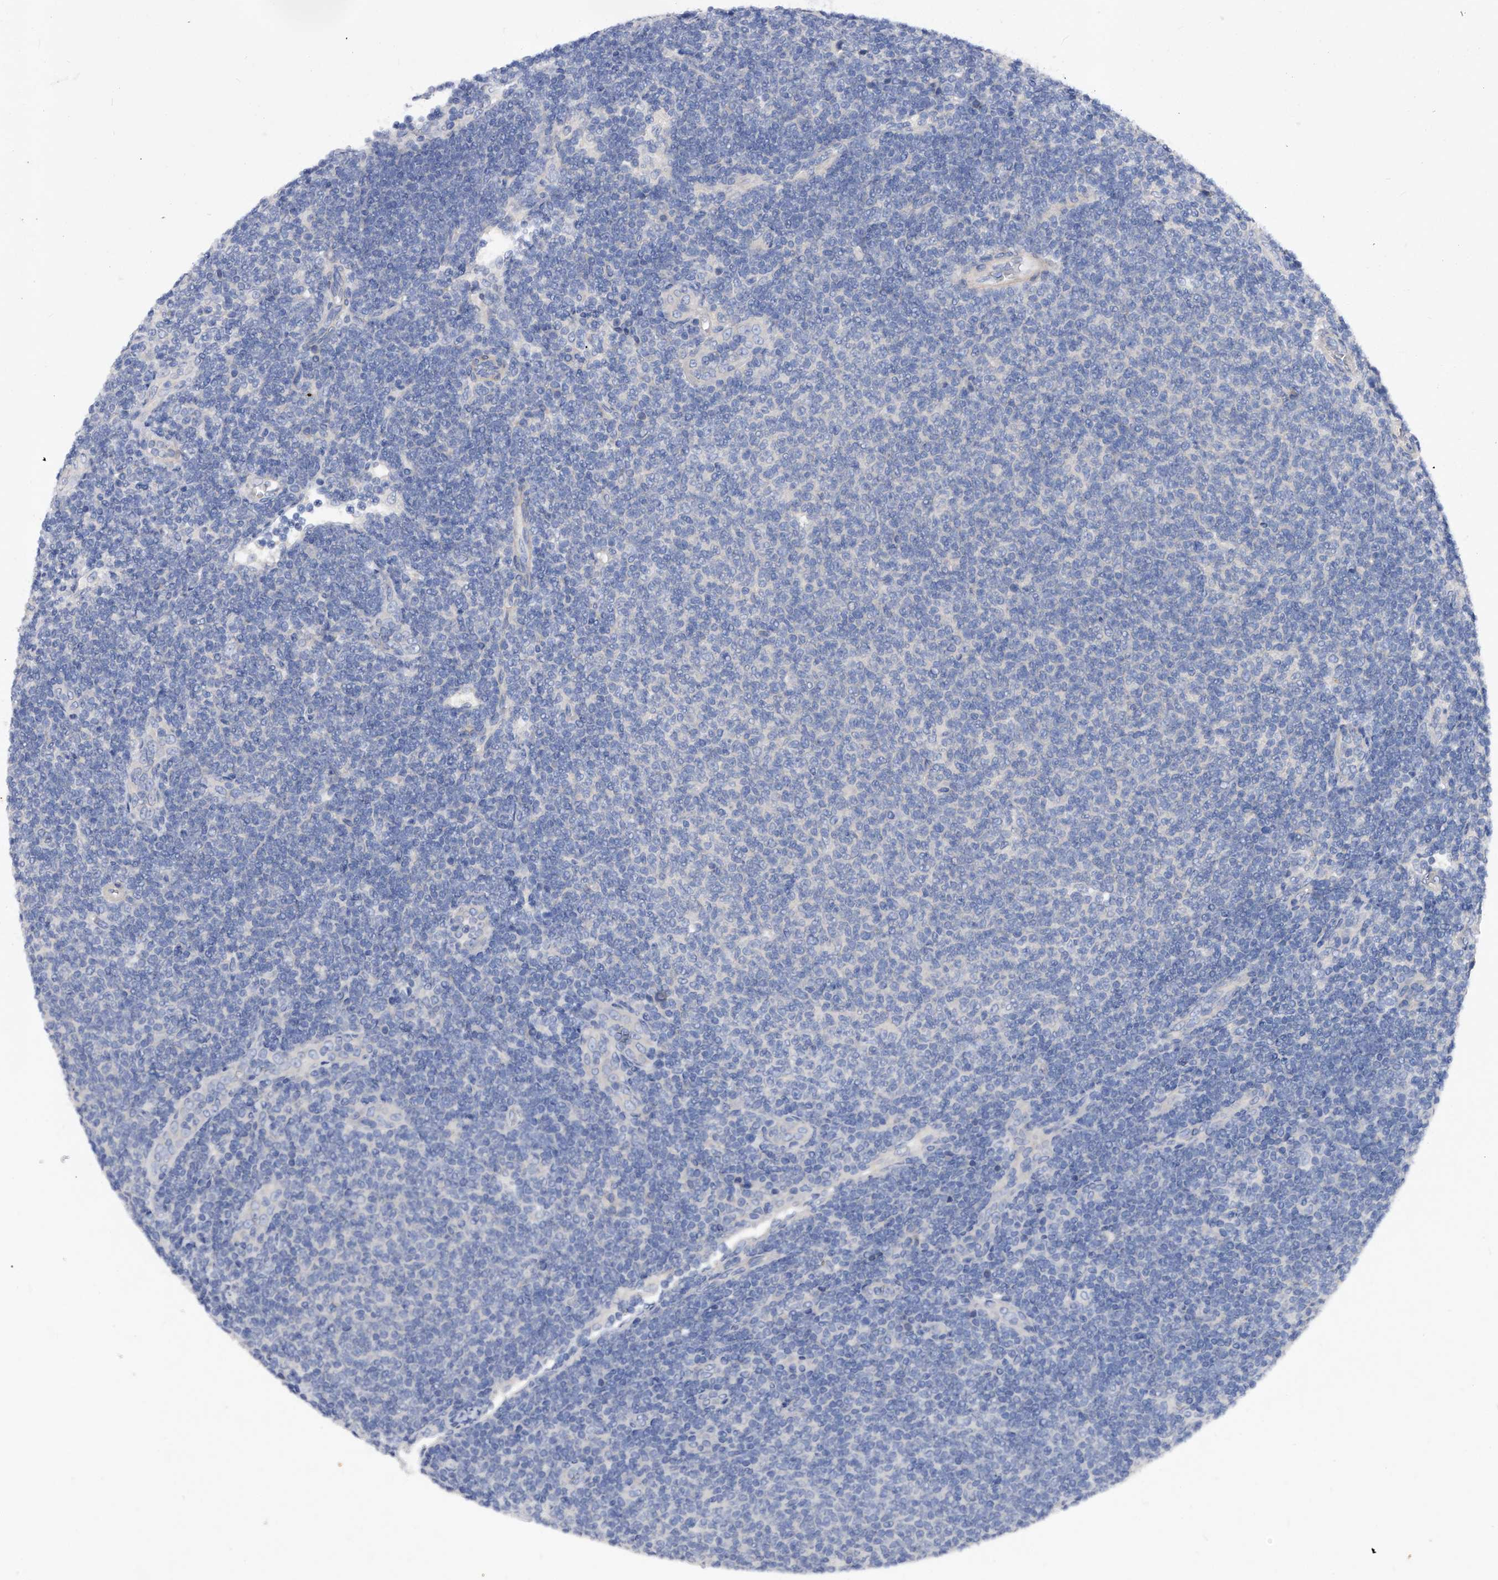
{"staining": {"intensity": "negative", "quantity": "none", "location": "none"}, "tissue": "lymphoma", "cell_type": "Tumor cells", "image_type": "cancer", "snomed": [{"axis": "morphology", "description": "Malignant lymphoma, non-Hodgkin's type, Low grade"}, {"axis": "topography", "description": "Lymph node"}], "caption": "IHC of low-grade malignant lymphoma, non-Hodgkin's type displays no staining in tumor cells.", "gene": "PPP5C", "patient": {"sex": "male", "age": 66}}